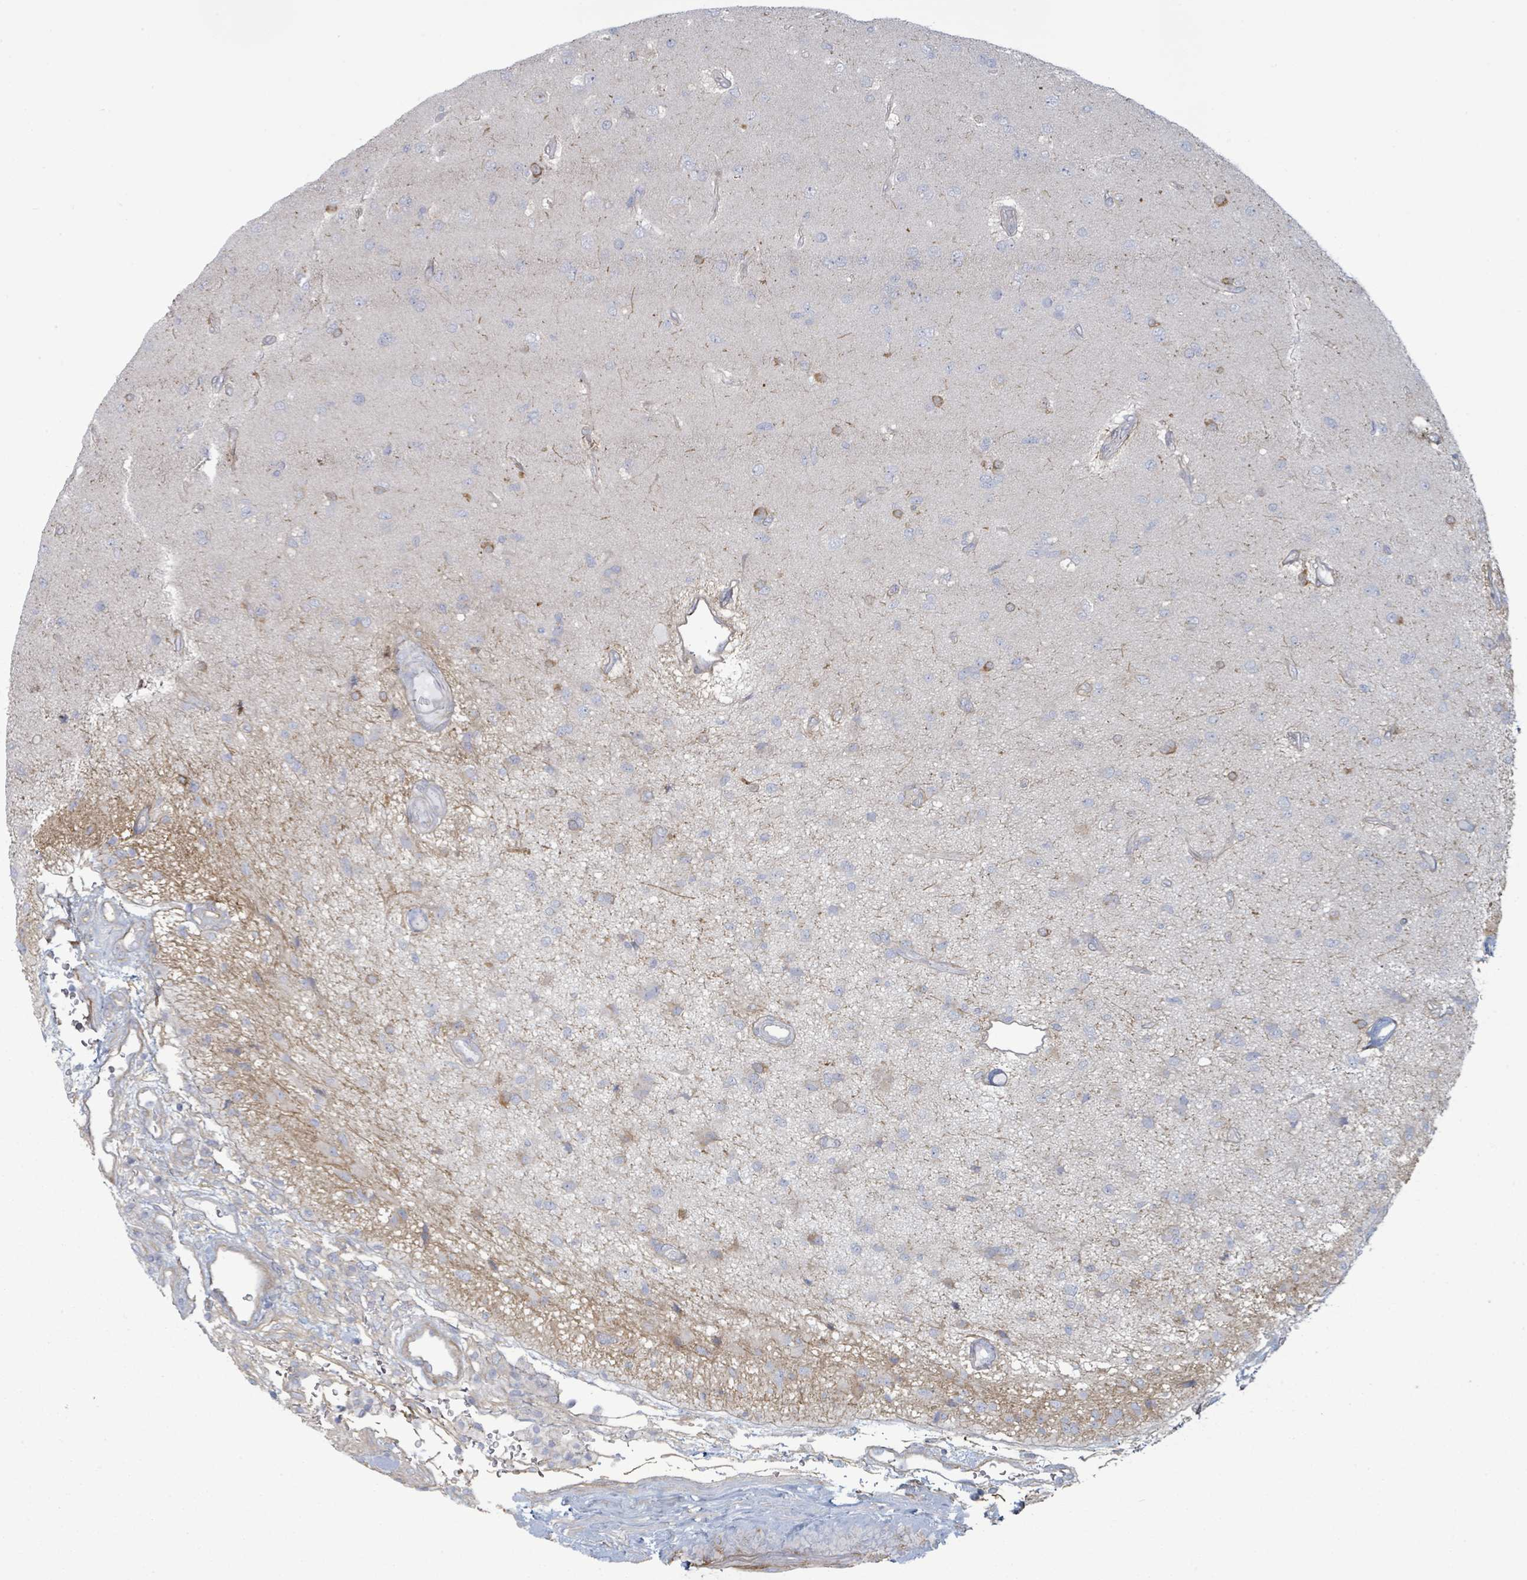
{"staining": {"intensity": "negative", "quantity": "none", "location": "none"}, "tissue": "glioma", "cell_type": "Tumor cells", "image_type": "cancer", "snomed": [{"axis": "morphology", "description": "Glioma, malignant, High grade"}, {"axis": "topography", "description": "Brain"}], "caption": "A high-resolution image shows immunohistochemistry (IHC) staining of glioma, which reveals no significant staining in tumor cells.", "gene": "COL13A1", "patient": {"sex": "male", "age": 77}}